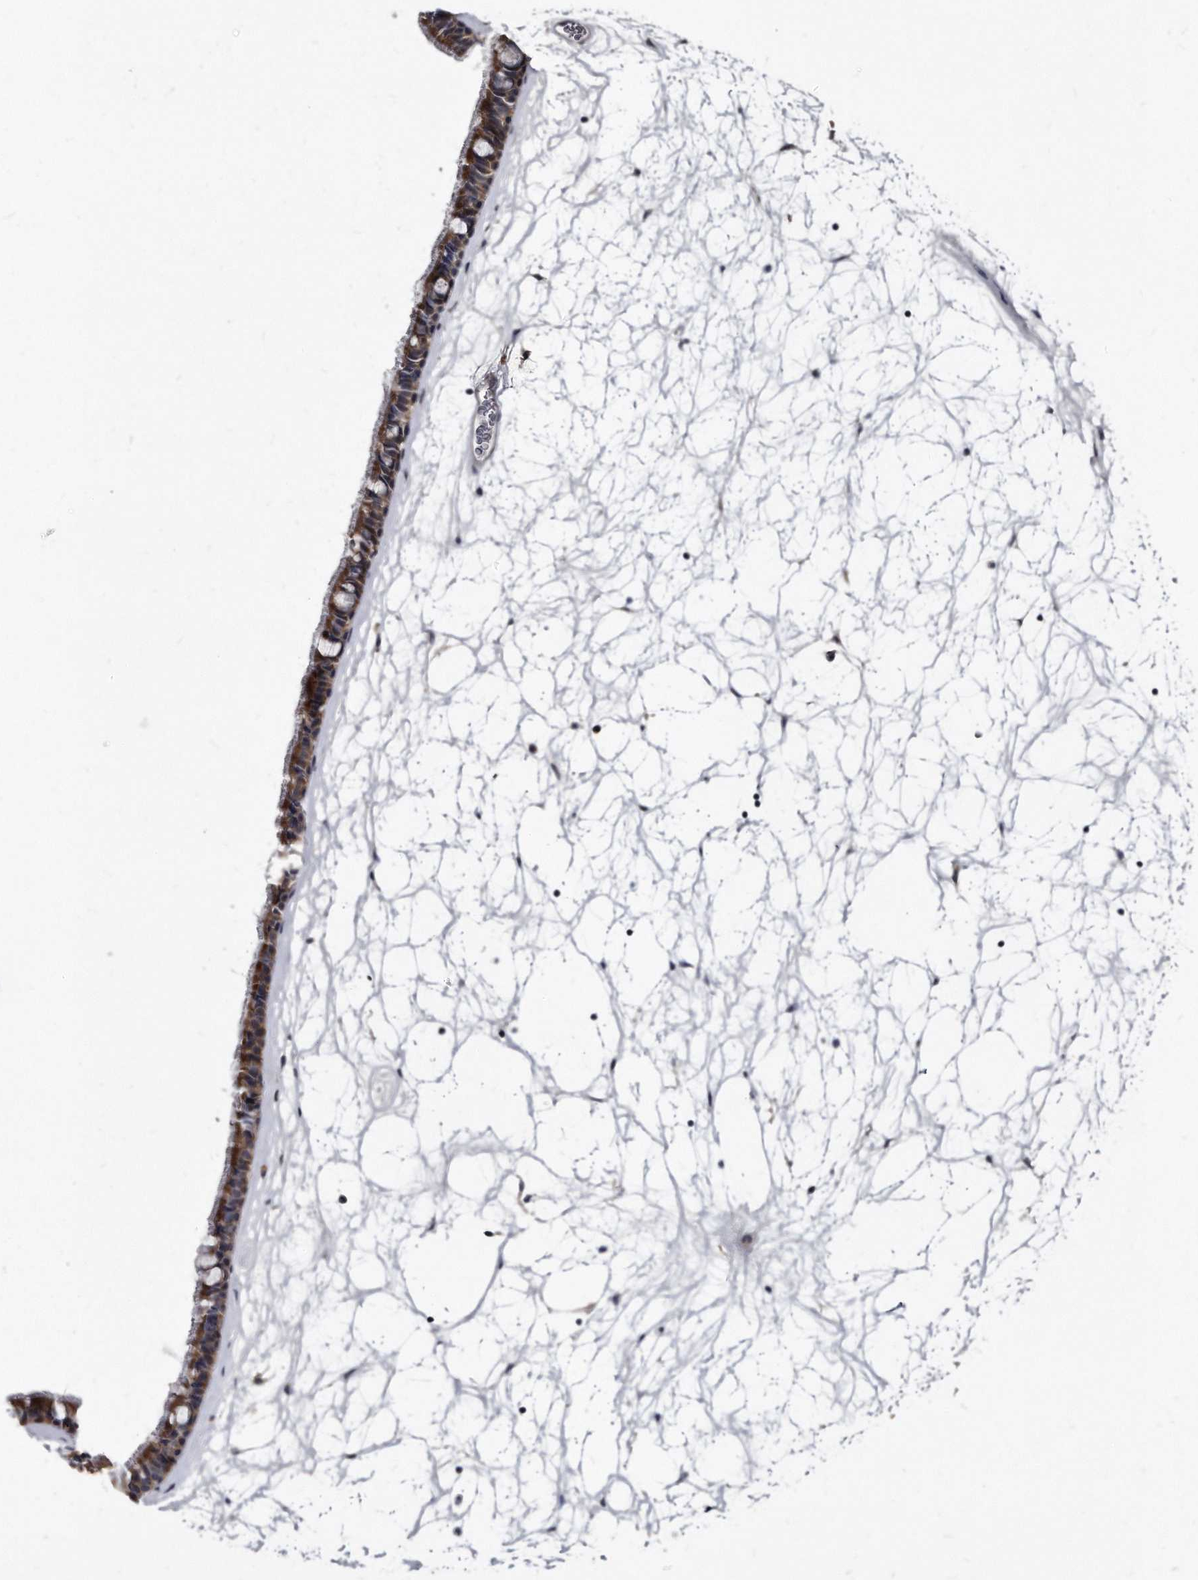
{"staining": {"intensity": "strong", "quantity": "25%-75%", "location": "cytoplasmic/membranous"}, "tissue": "nasopharynx", "cell_type": "Respiratory epithelial cells", "image_type": "normal", "snomed": [{"axis": "morphology", "description": "Normal tissue, NOS"}, {"axis": "topography", "description": "Nasopharynx"}], "caption": "Immunohistochemical staining of normal human nasopharynx reveals high levels of strong cytoplasmic/membranous expression in about 25%-75% of respiratory epithelial cells. Nuclei are stained in blue.", "gene": "KLHDC3", "patient": {"sex": "male", "age": 64}}